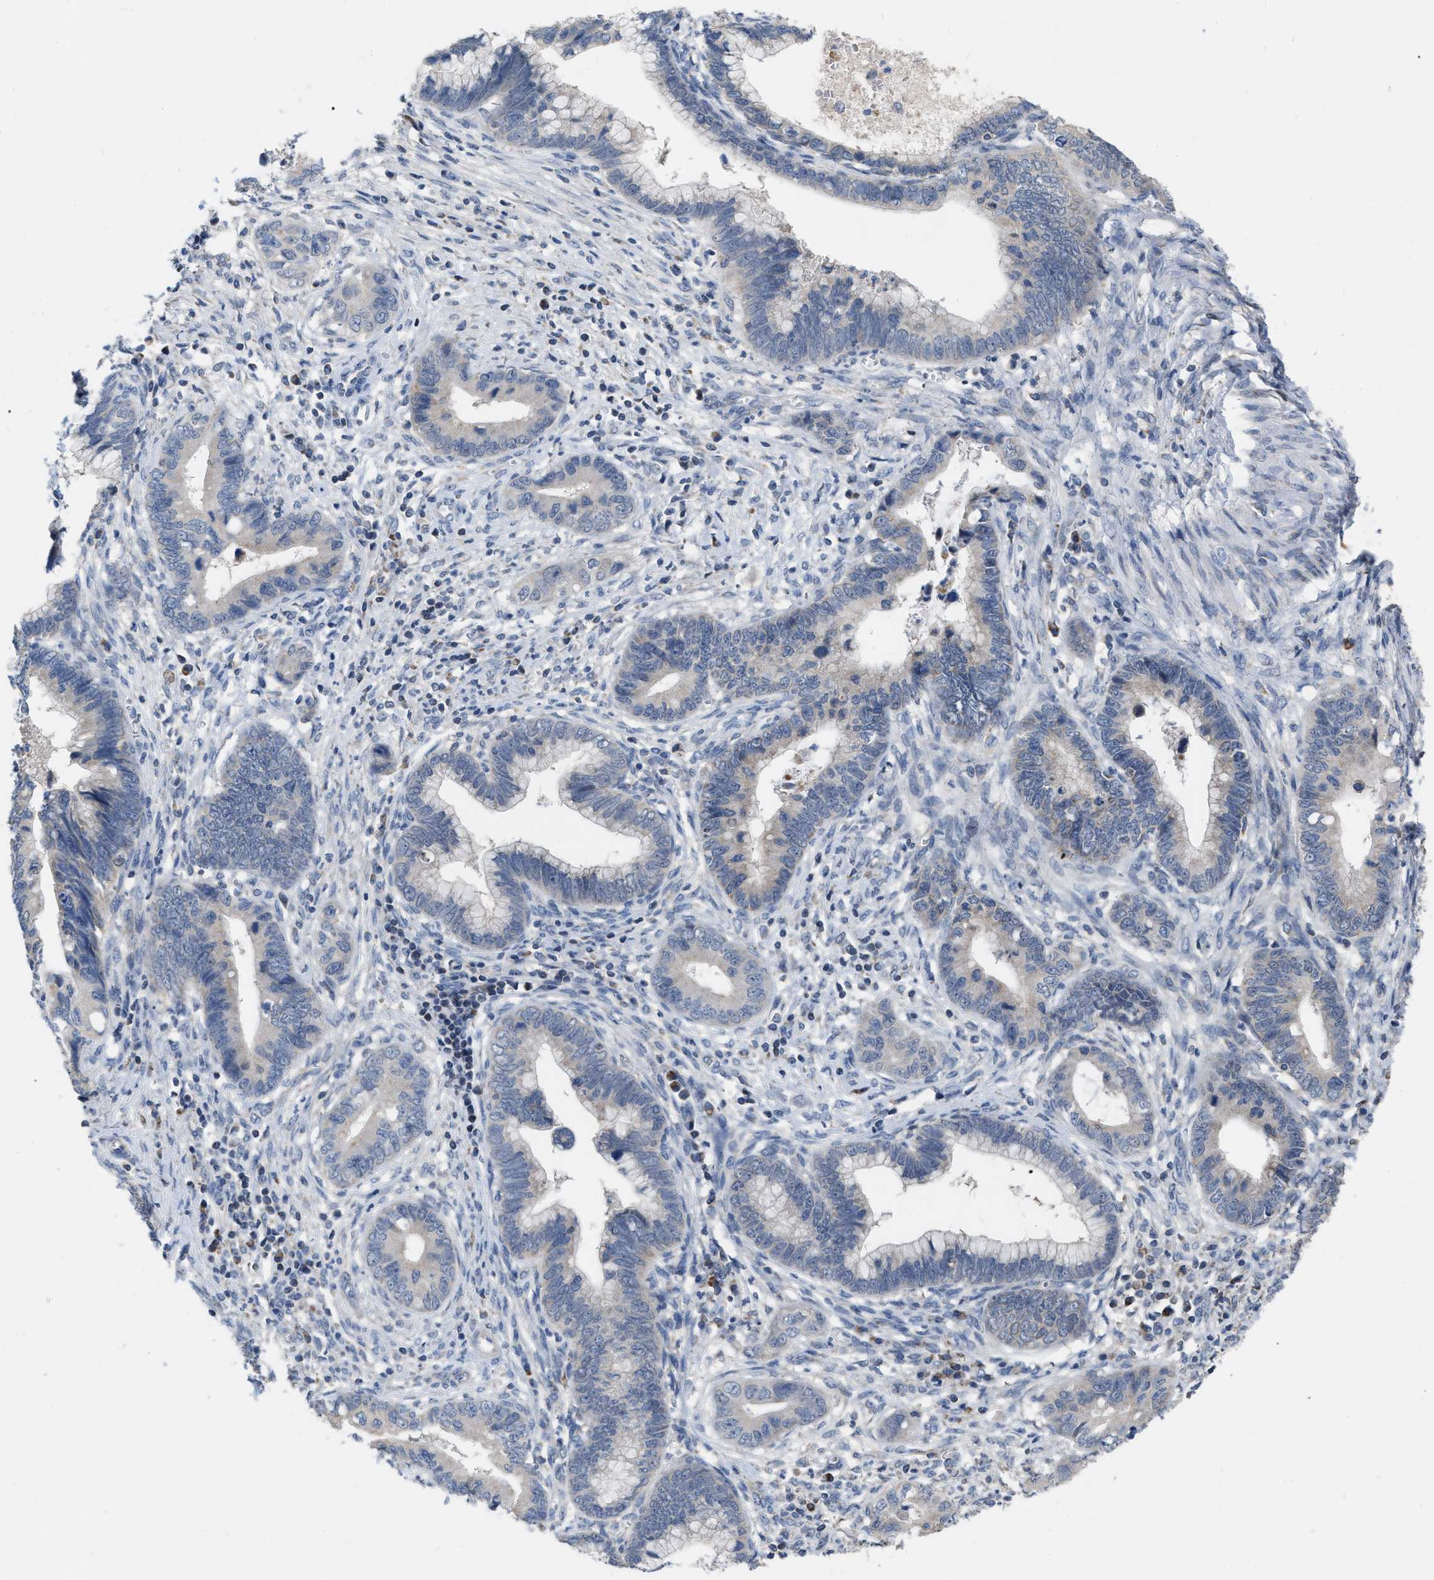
{"staining": {"intensity": "negative", "quantity": "none", "location": "none"}, "tissue": "cervical cancer", "cell_type": "Tumor cells", "image_type": "cancer", "snomed": [{"axis": "morphology", "description": "Adenocarcinoma, NOS"}, {"axis": "topography", "description": "Cervix"}], "caption": "Image shows no protein staining in tumor cells of cervical cancer (adenocarcinoma) tissue. (IHC, brightfield microscopy, high magnification).", "gene": "DDX56", "patient": {"sex": "female", "age": 44}}